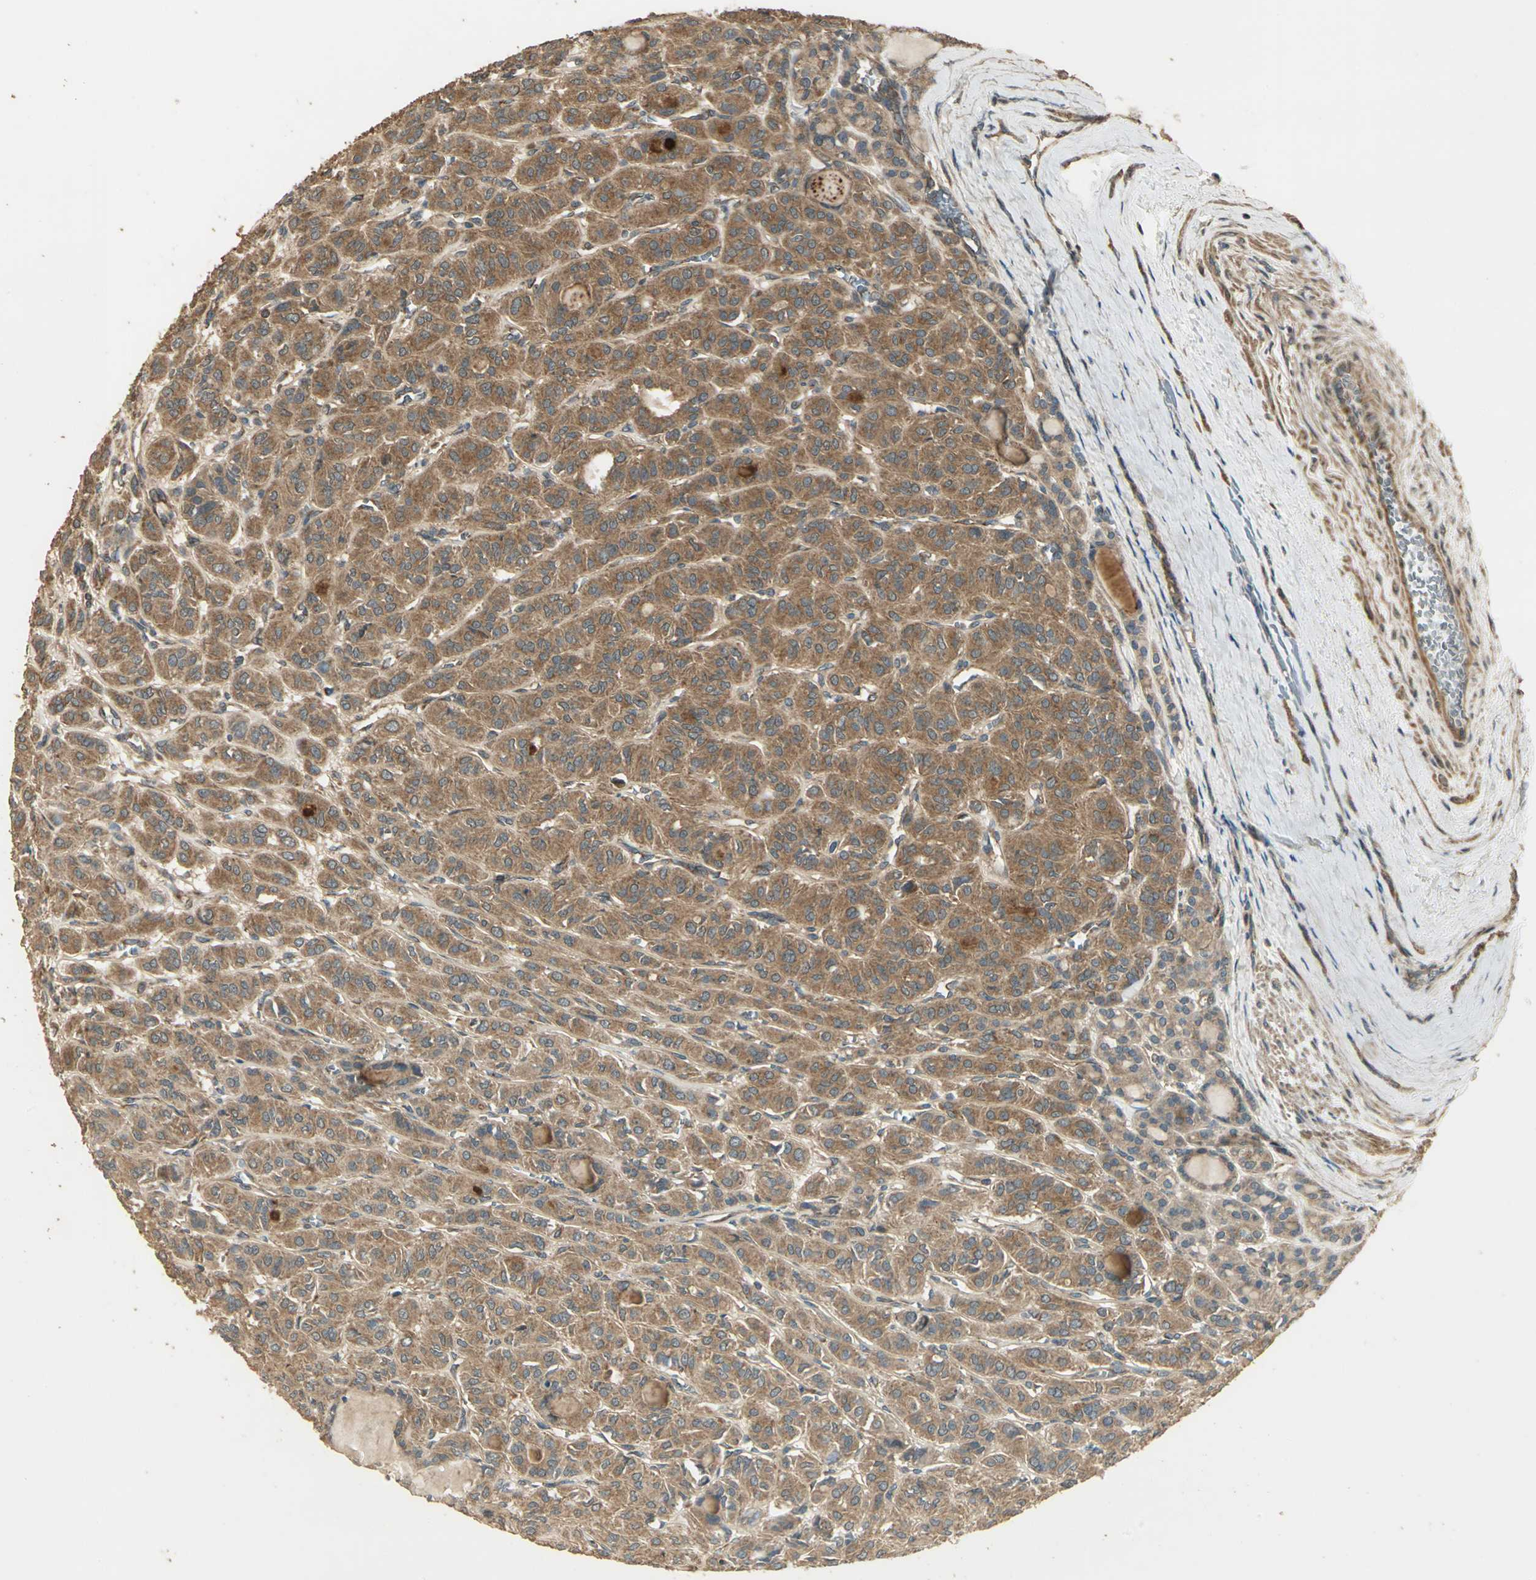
{"staining": {"intensity": "strong", "quantity": ">75%", "location": "cytoplasmic/membranous"}, "tissue": "thyroid cancer", "cell_type": "Tumor cells", "image_type": "cancer", "snomed": [{"axis": "morphology", "description": "Follicular adenoma carcinoma, NOS"}, {"axis": "topography", "description": "Thyroid gland"}], "caption": "A high-resolution image shows immunohistochemistry (IHC) staining of follicular adenoma carcinoma (thyroid), which shows strong cytoplasmic/membranous staining in about >75% of tumor cells.", "gene": "KANK1", "patient": {"sex": "female", "age": 71}}